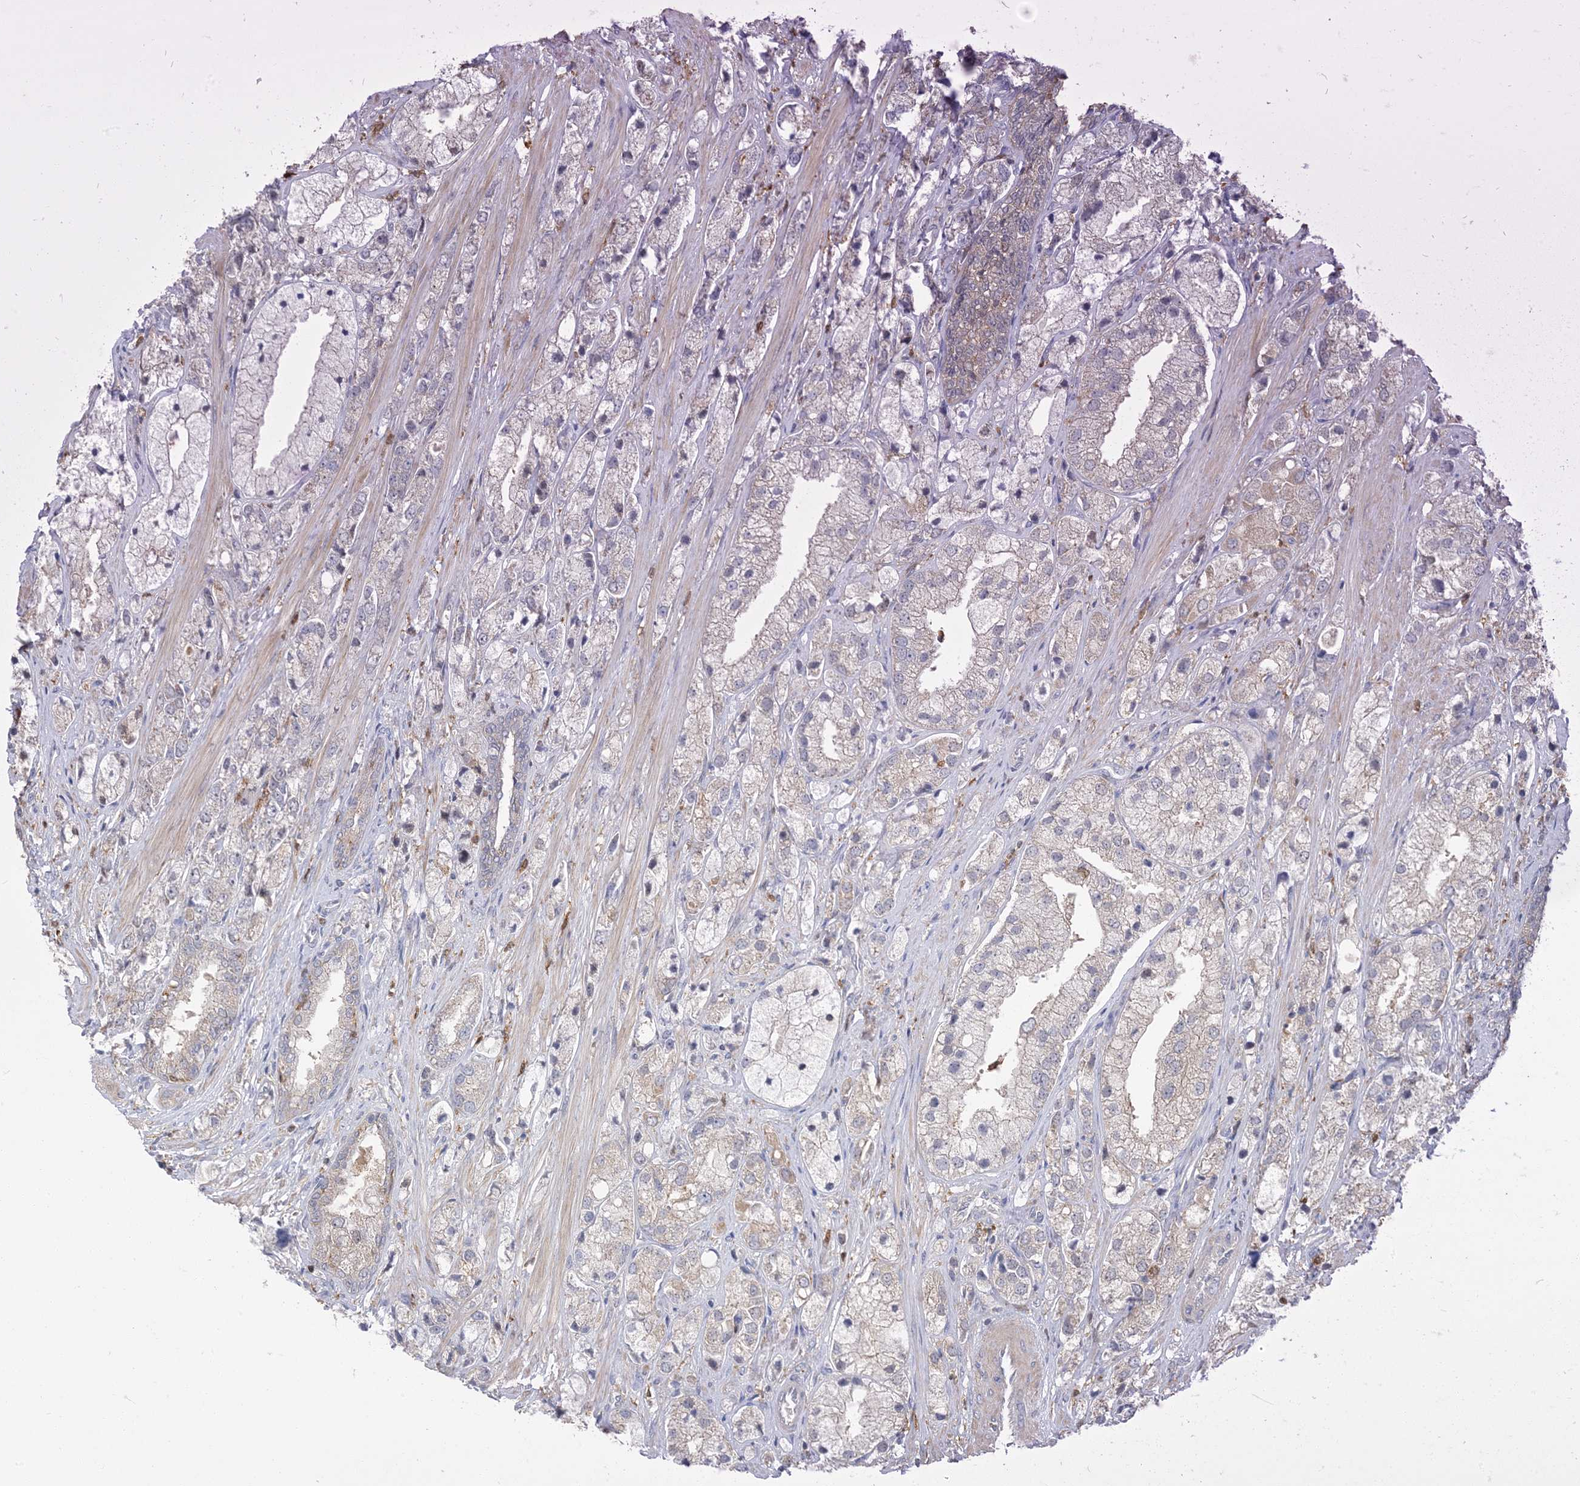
{"staining": {"intensity": "weak", "quantity": "<25%", "location": "nuclear"}, "tissue": "prostate cancer", "cell_type": "Tumor cells", "image_type": "cancer", "snomed": [{"axis": "morphology", "description": "Adenocarcinoma, High grade"}, {"axis": "topography", "description": "Prostate"}], "caption": "This is a photomicrograph of IHC staining of prostate adenocarcinoma (high-grade), which shows no expression in tumor cells. The staining is performed using DAB brown chromogen with nuclei counter-stained in using hematoxylin.", "gene": "NAGK", "patient": {"sex": "male", "age": 50}}